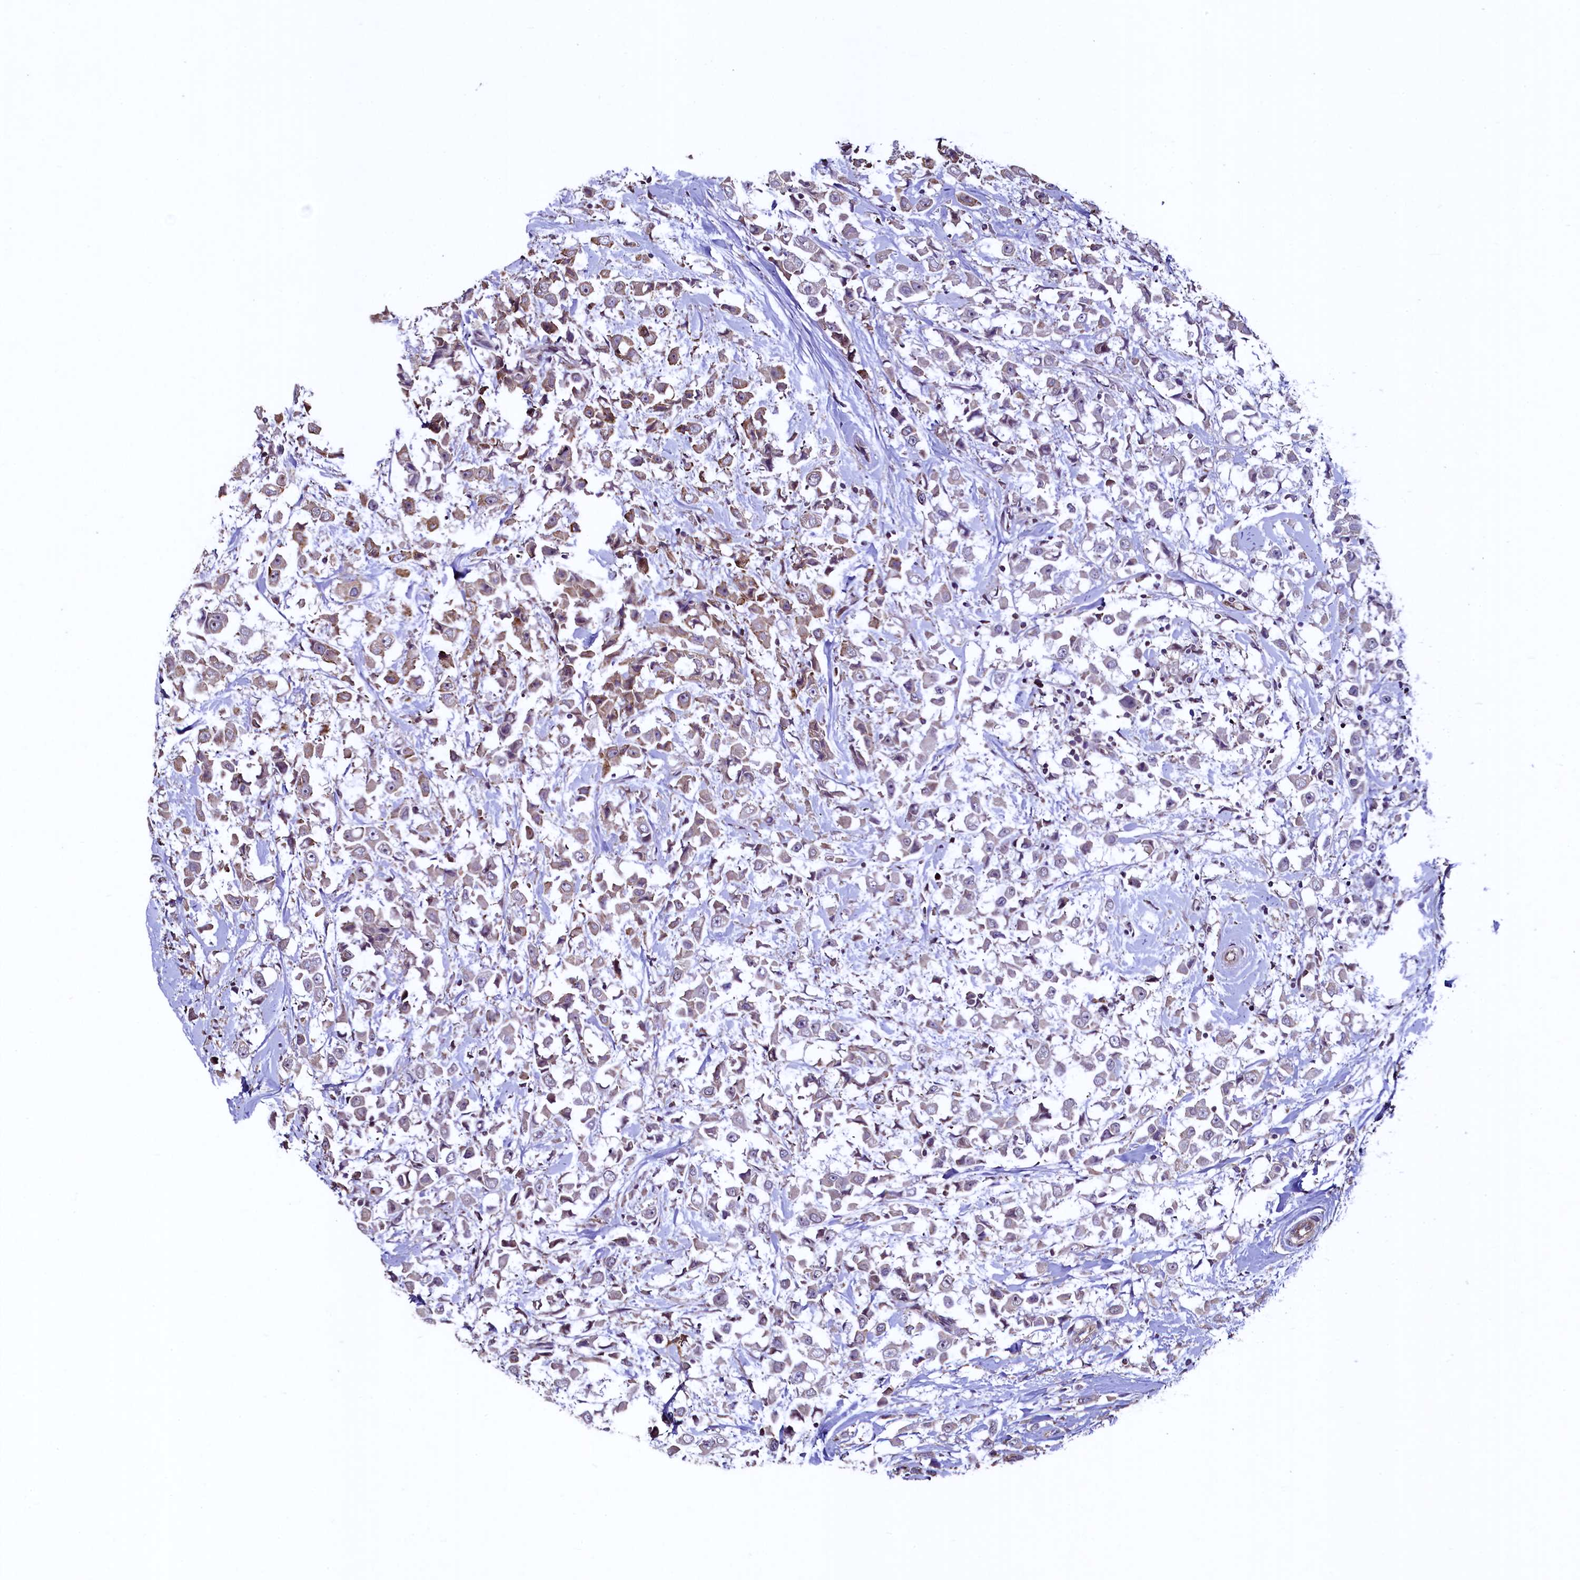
{"staining": {"intensity": "weak", "quantity": "25%-75%", "location": "cytoplasmic/membranous"}, "tissue": "breast cancer", "cell_type": "Tumor cells", "image_type": "cancer", "snomed": [{"axis": "morphology", "description": "Duct carcinoma"}, {"axis": "topography", "description": "Breast"}], "caption": "This micrograph demonstrates immunohistochemistry staining of breast cancer (intraductal carcinoma), with low weak cytoplasmic/membranous positivity in about 25%-75% of tumor cells.", "gene": "PALM", "patient": {"sex": "female", "age": 61}}